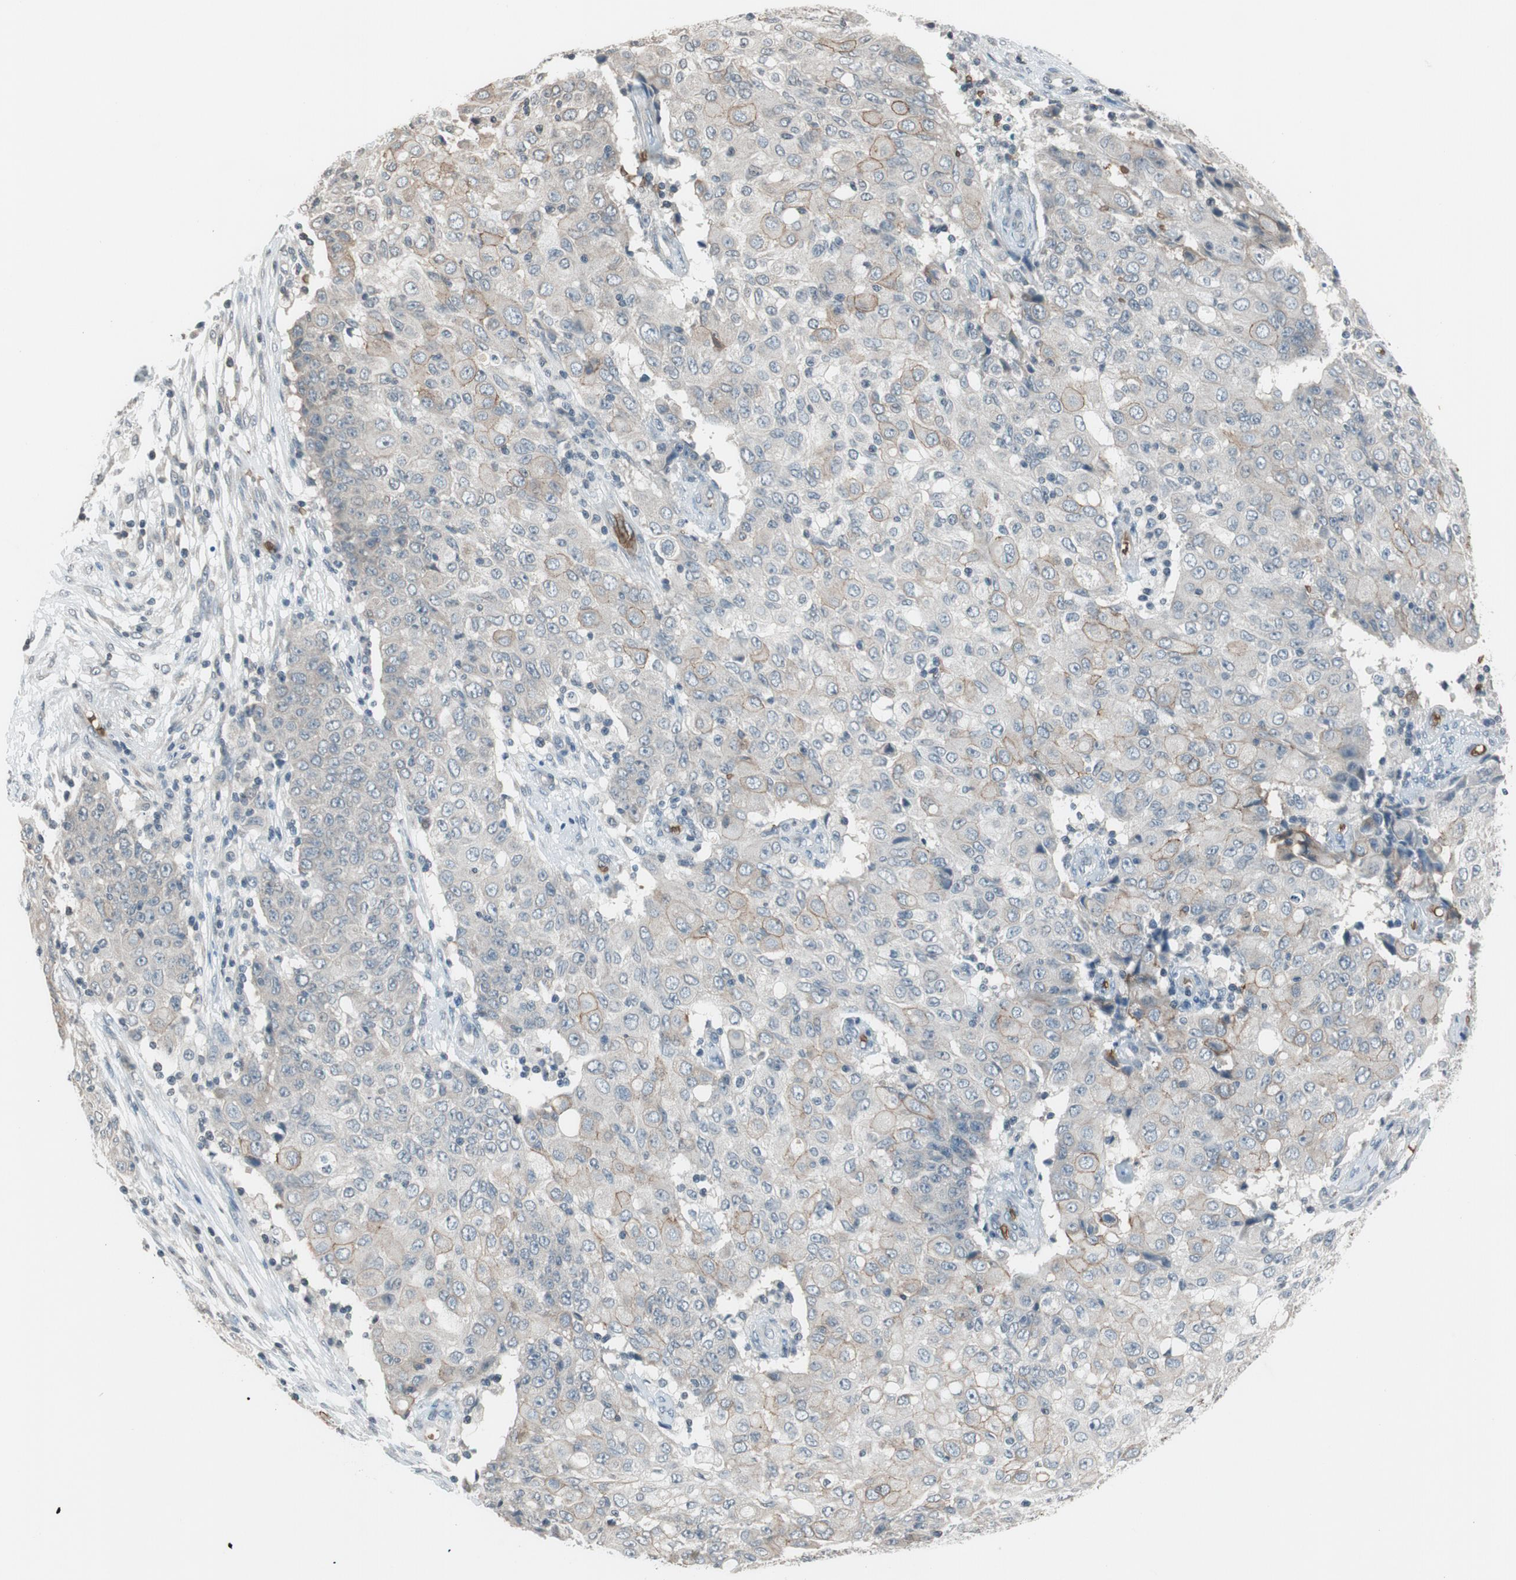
{"staining": {"intensity": "weak", "quantity": "<25%", "location": "cytoplasmic/membranous"}, "tissue": "ovarian cancer", "cell_type": "Tumor cells", "image_type": "cancer", "snomed": [{"axis": "morphology", "description": "Carcinoma, endometroid"}, {"axis": "topography", "description": "Ovary"}], "caption": "IHC of human ovarian cancer reveals no staining in tumor cells.", "gene": "GYPC", "patient": {"sex": "female", "age": 42}}